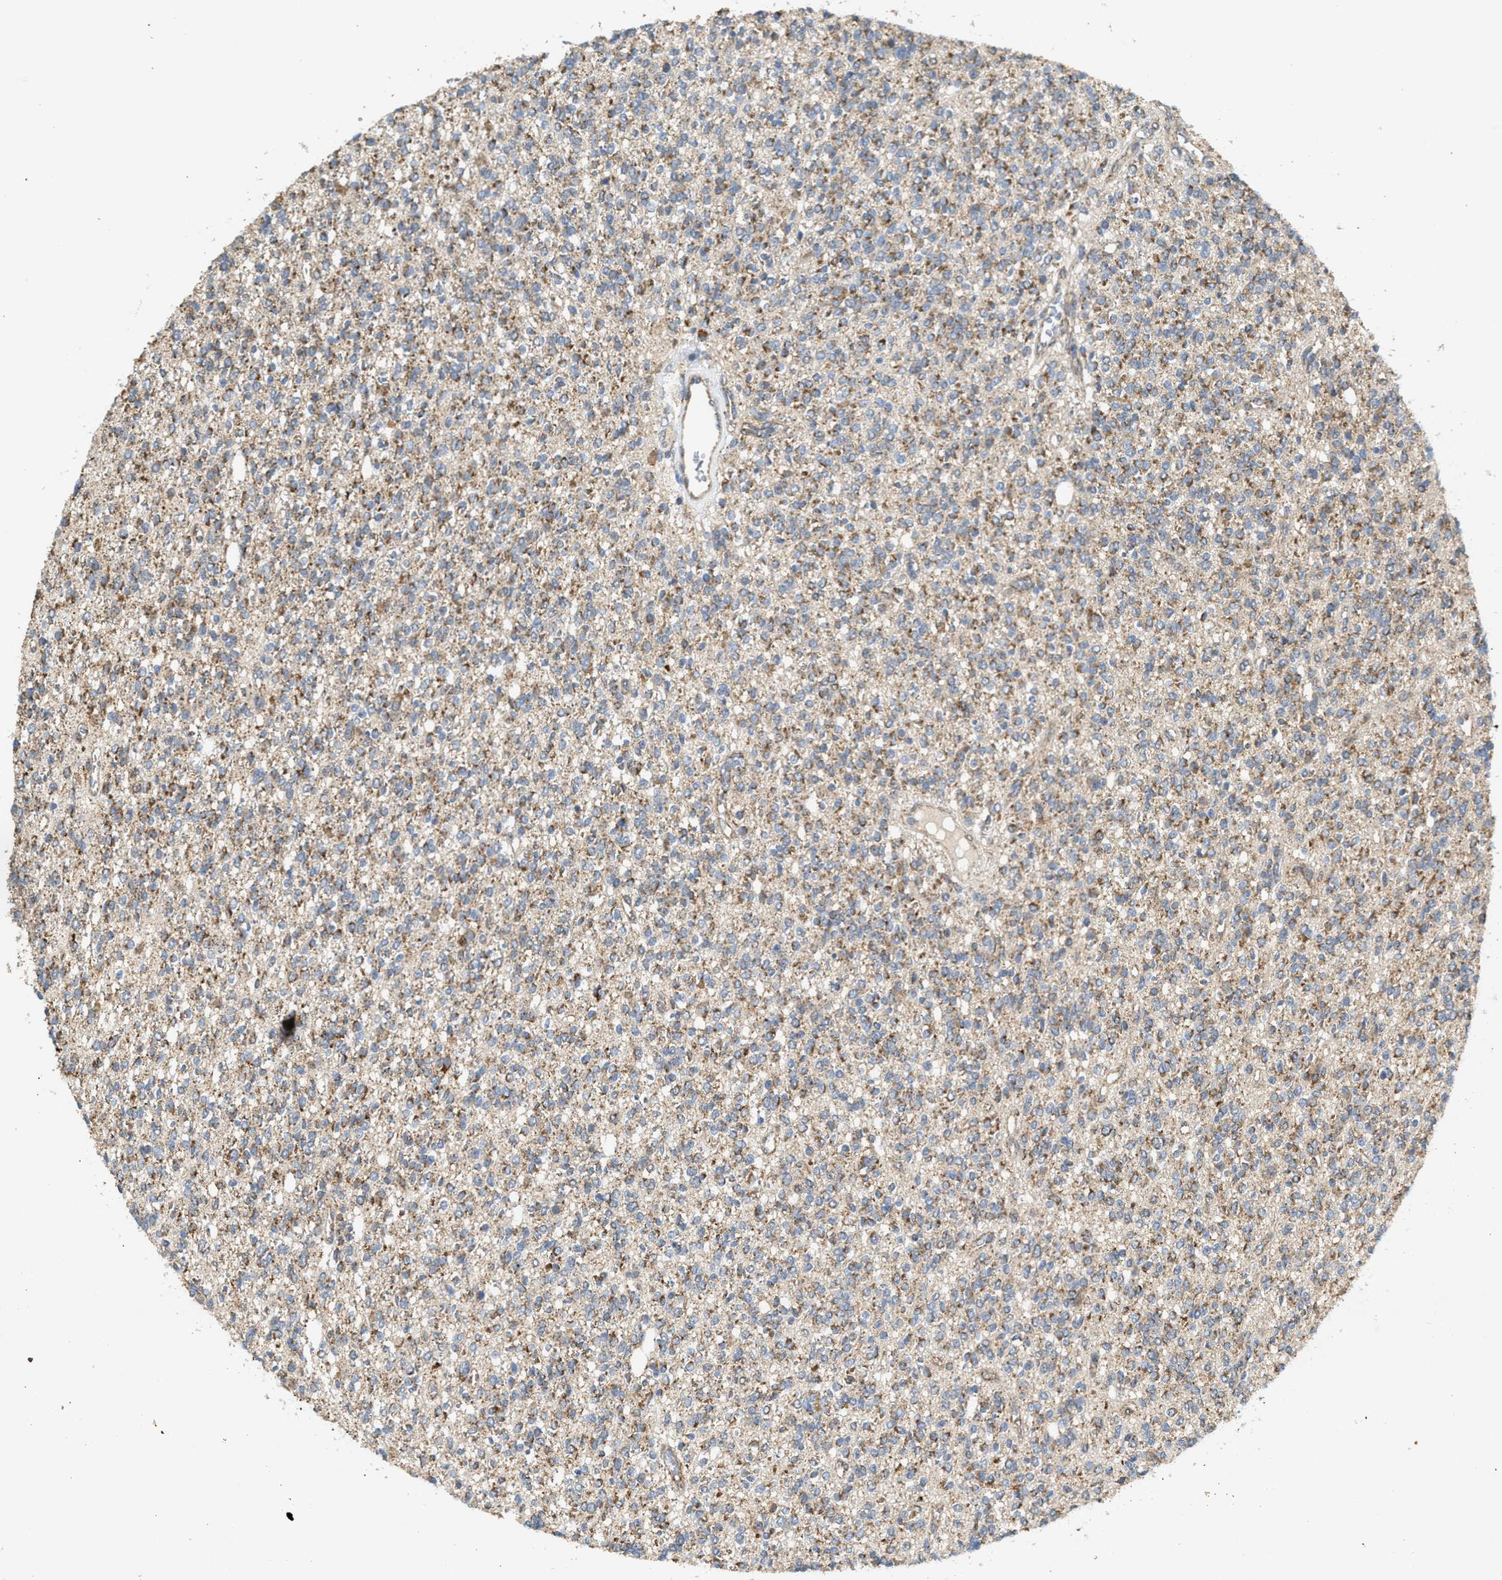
{"staining": {"intensity": "moderate", "quantity": ">75%", "location": "cytoplasmic/membranous"}, "tissue": "glioma", "cell_type": "Tumor cells", "image_type": "cancer", "snomed": [{"axis": "morphology", "description": "Glioma, malignant, High grade"}, {"axis": "topography", "description": "Brain"}], "caption": "Approximately >75% of tumor cells in malignant high-grade glioma display moderate cytoplasmic/membranous protein expression as visualized by brown immunohistochemical staining.", "gene": "TACO1", "patient": {"sex": "male", "age": 34}}